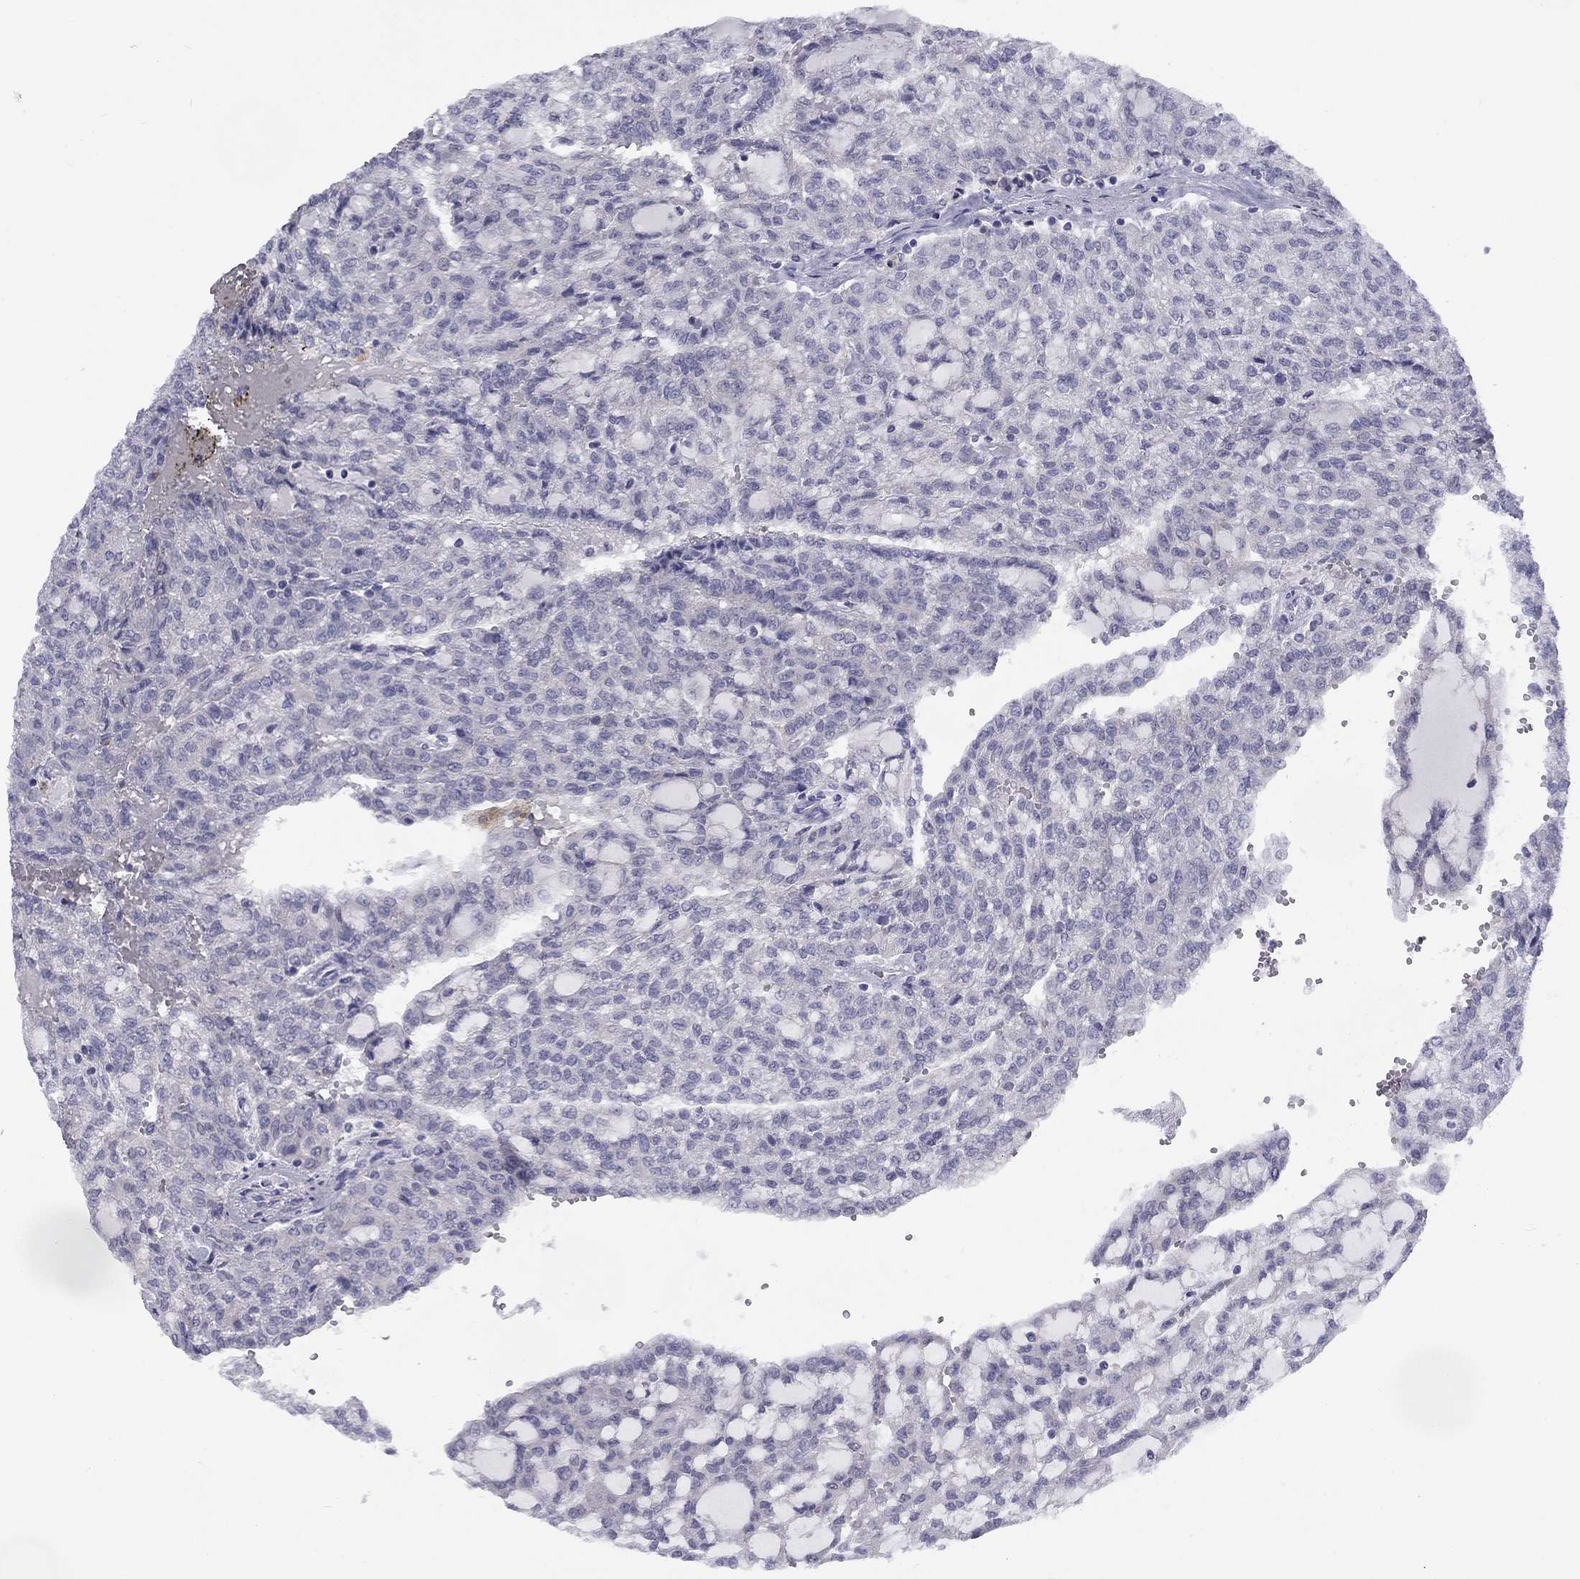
{"staining": {"intensity": "negative", "quantity": "none", "location": "none"}, "tissue": "renal cancer", "cell_type": "Tumor cells", "image_type": "cancer", "snomed": [{"axis": "morphology", "description": "Adenocarcinoma, NOS"}, {"axis": "topography", "description": "Kidney"}], "caption": "The micrograph exhibits no significant positivity in tumor cells of adenocarcinoma (renal).", "gene": "CACNA1A", "patient": {"sex": "male", "age": 63}}